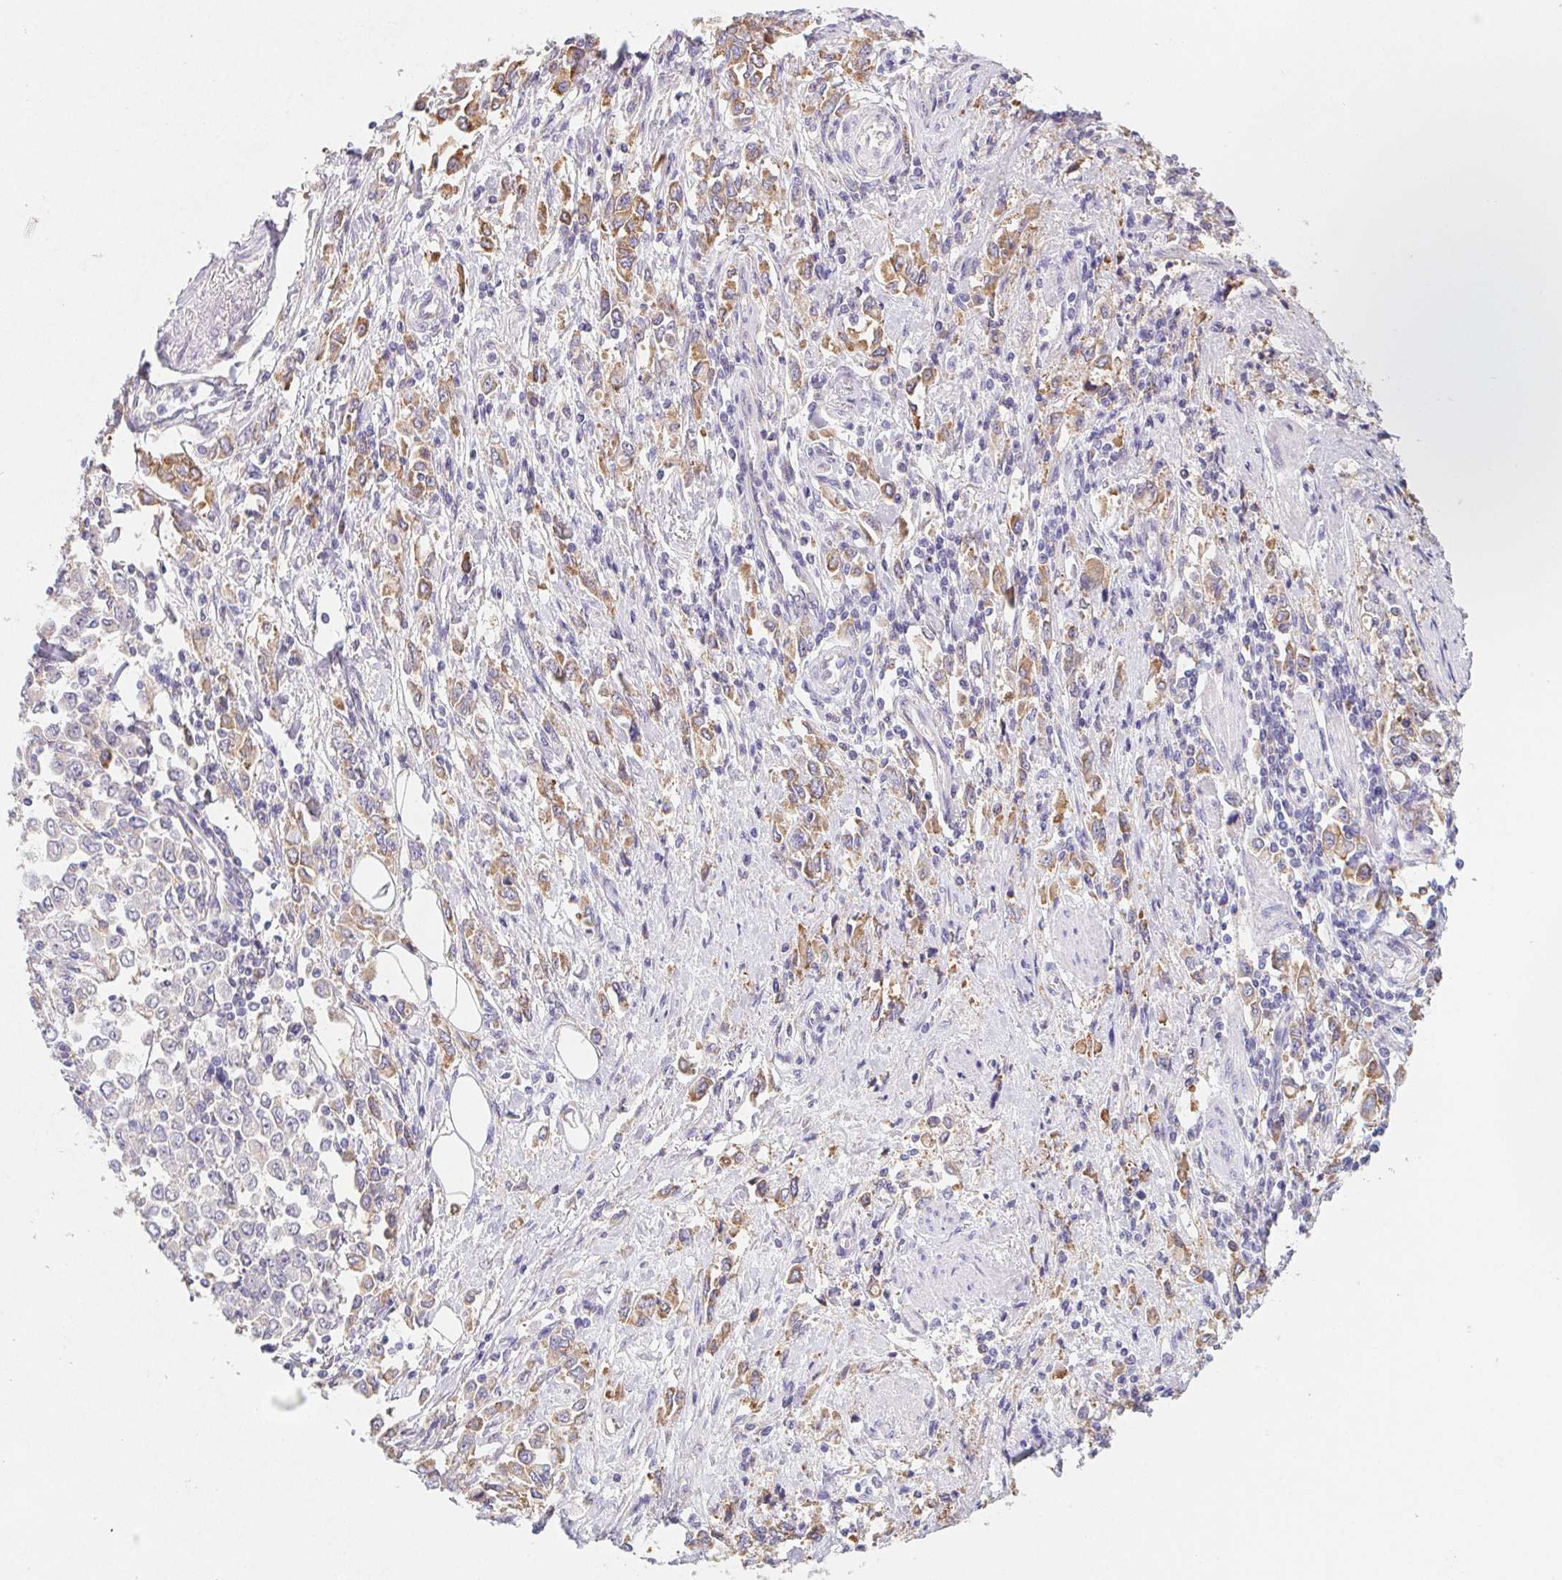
{"staining": {"intensity": "moderate", "quantity": "25%-75%", "location": "cytoplasmic/membranous"}, "tissue": "stomach cancer", "cell_type": "Tumor cells", "image_type": "cancer", "snomed": [{"axis": "morphology", "description": "Adenocarcinoma, NOS"}, {"axis": "topography", "description": "Stomach, upper"}], "caption": "Human adenocarcinoma (stomach) stained for a protein (brown) displays moderate cytoplasmic/membranous positive staining in approximately 25%-75% of tumor cells.", "gene": "ADAM8", "patient": {"sex": "male", "age": 70}}